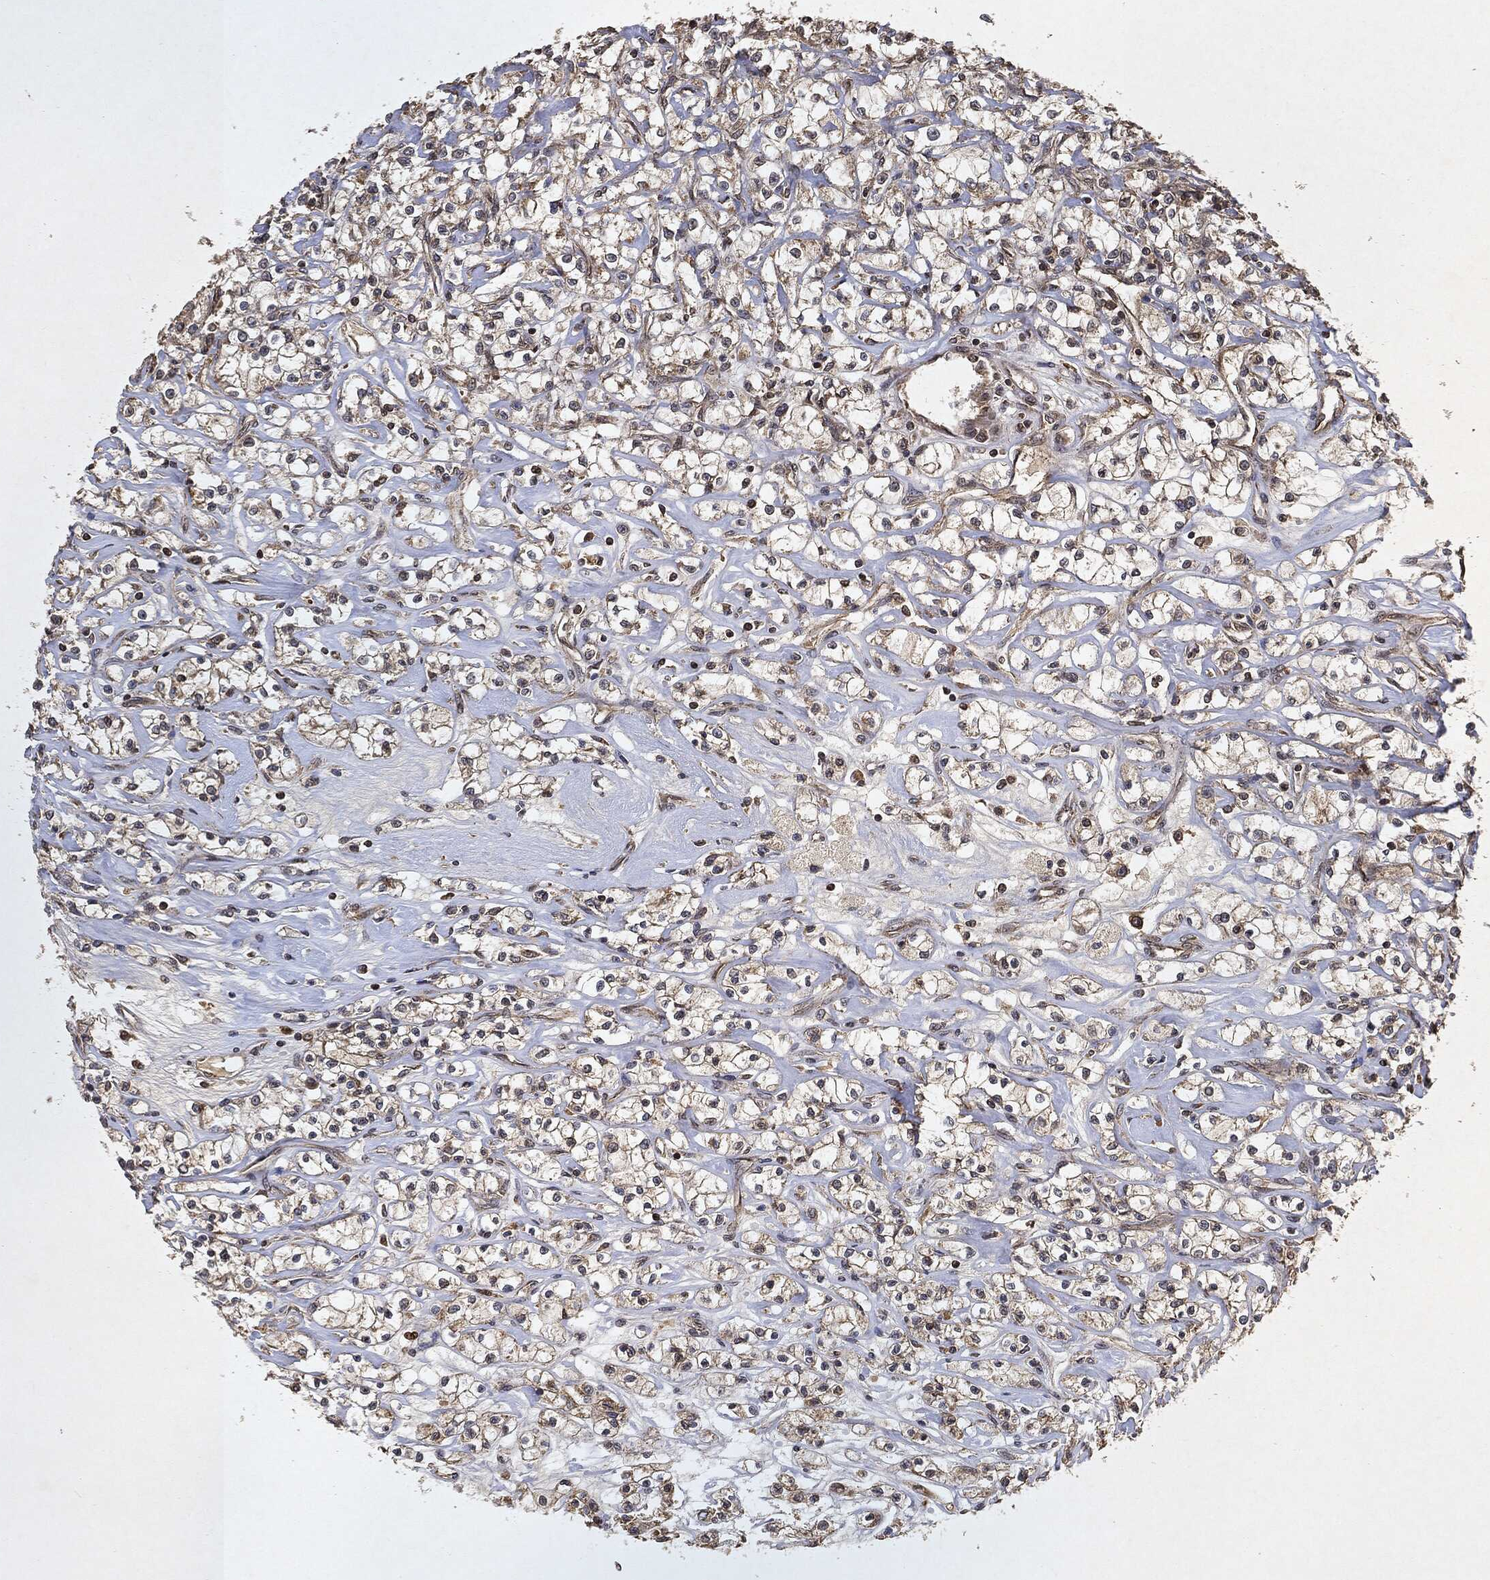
{"staining": {"intensity": "negative", "quantity": "none", "location": "none"}, "tissue": "renal cancer", "cell_type": "Tumor cells", "image_type": "cancer", "snomed": [{"axis": "morphology", "description": "Adenocarcinoma, NOS"}, {"axis": "topography", "description": "Kidney"}], "caption": "Protein analysis of renal adenocarcinoma exhibits no significant expression in tumor cells.", "gene": "ZNF226", "patient": {"sex": "female", "age": 59}}